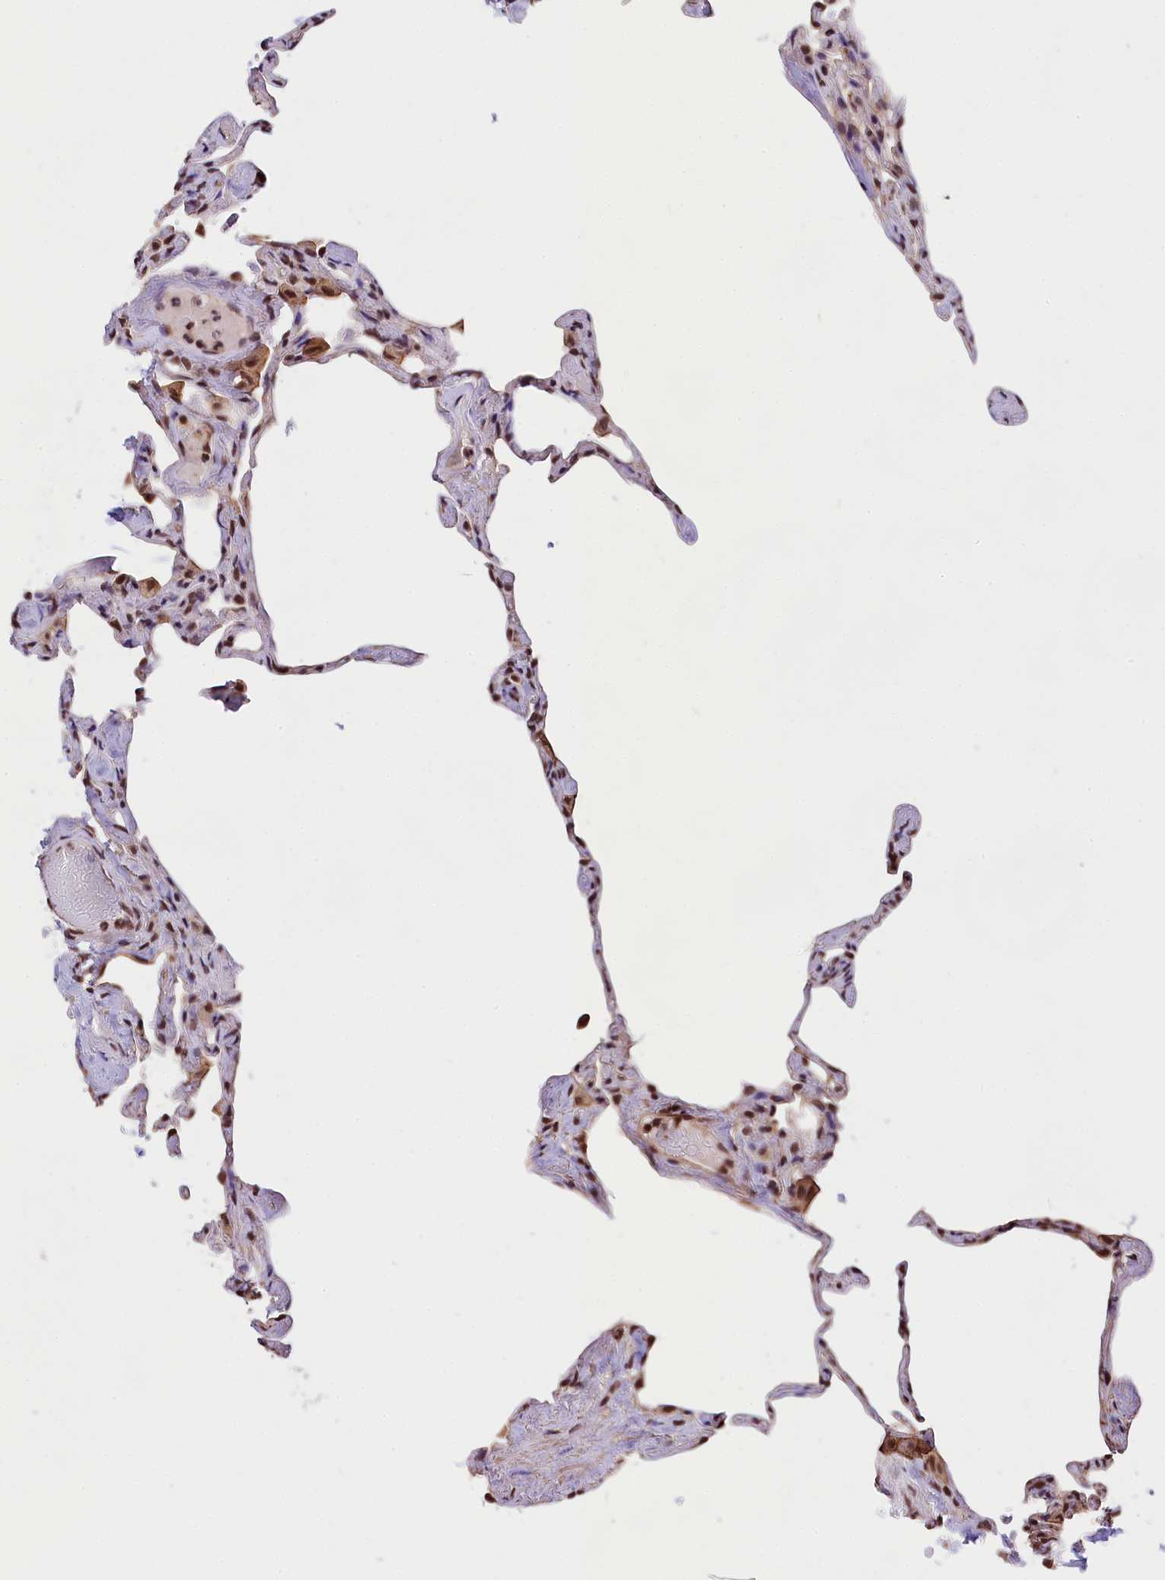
{"staining": {"intensity": "strong", "quantity": "25%-75%", "location": "nuclear"}, "tissue": "lung", "cell_type": "Alveolar cells", "image_type": "normal", "snomed": [{"axis": "morphology", "description": "Normal tissue, NOS"}, {"axis": "topography", "description": "Lung"}], "caption": "Protein staining of unremarkable lung demonstrates strong nuclear positivity in about 25%-75% of alveolar cells.", "gene": "ZC3H4", "patient": {"sex": "male", "age": 65}}